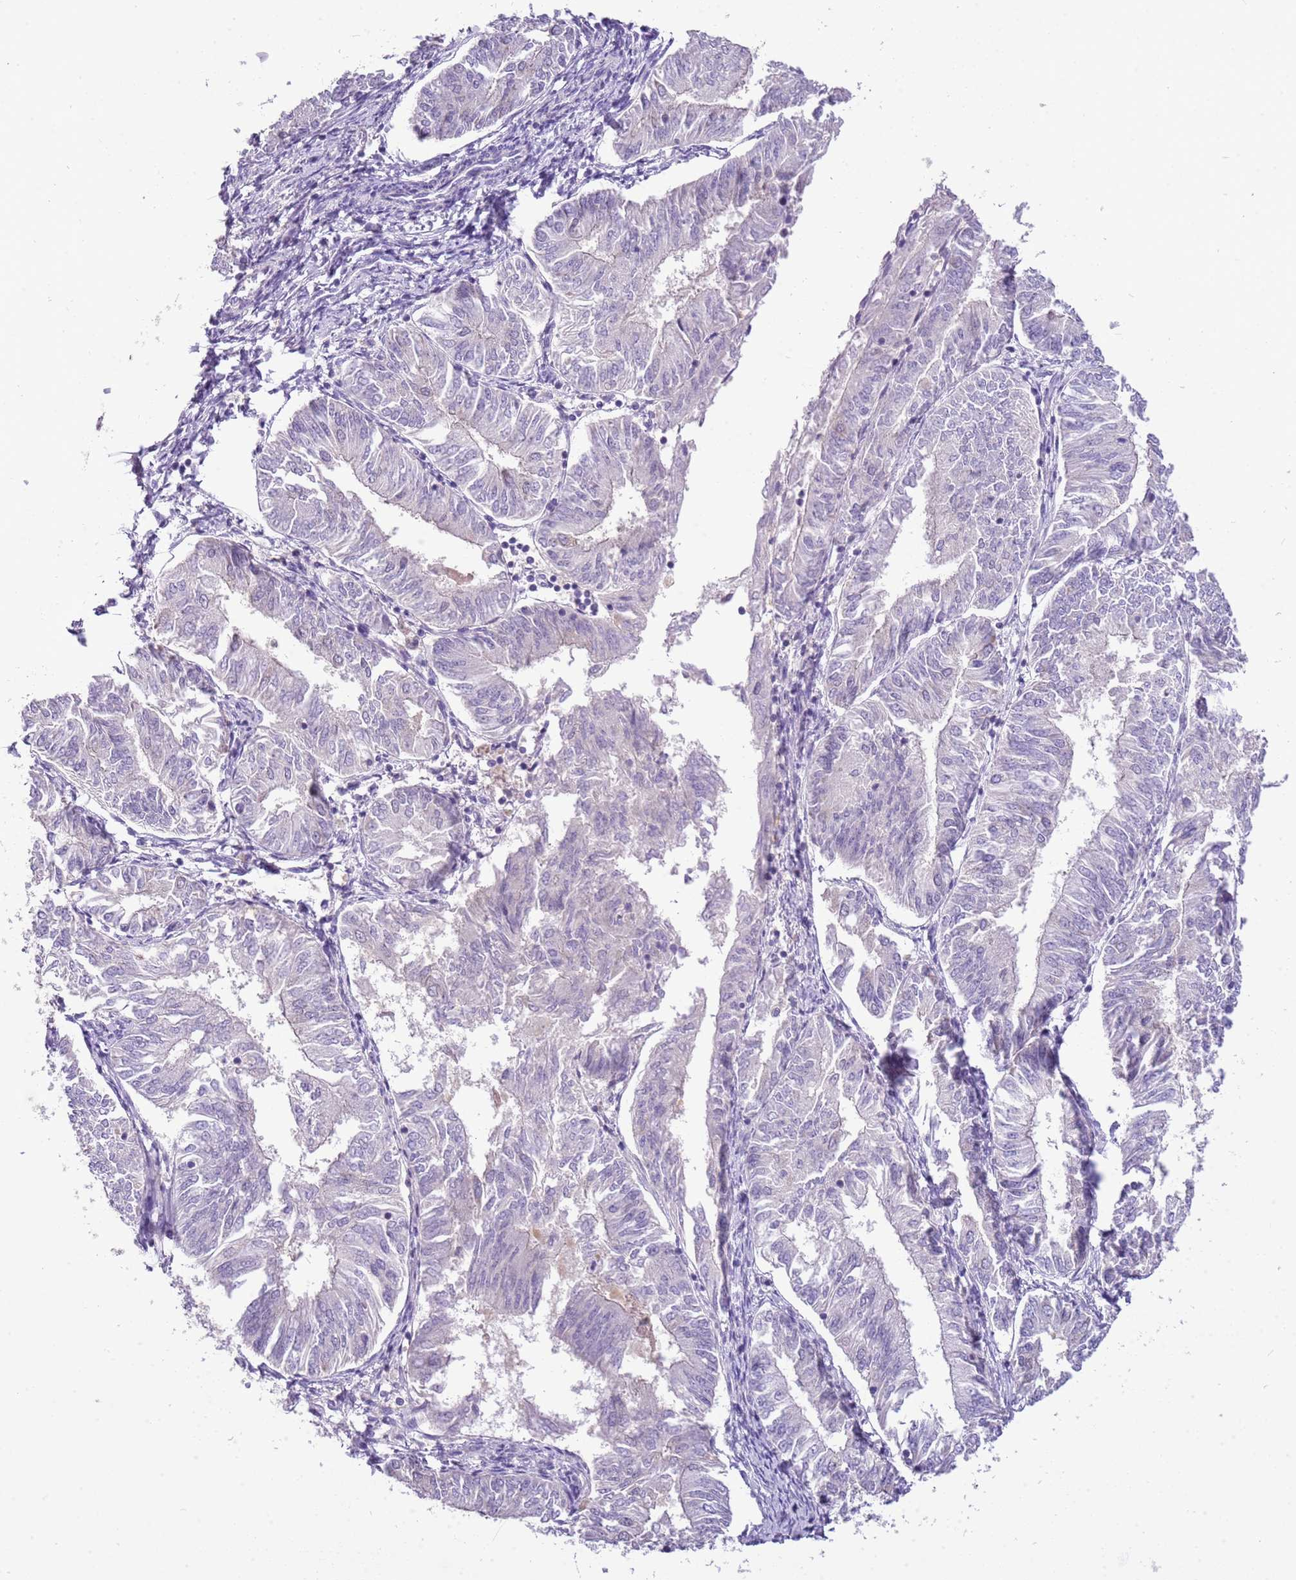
{"staining": {"intensity": "negative", "quantity": "none", "location": "none"}, "tissue": "endometrial cancer", "cell_type": "Tumor cells", "image_type": "cancer", "snomed": [{"axis": "morphology", "description": "Adenocarcinoma, NOS"}, {"axis": "topography", "description": "Endometrium"}], "caption": "This is an immunohistochemistry (IHC) photomicrograph of adenocarcinoma (endometrial). There is no expression in tumor cells.", "gene": "SCAMP5", "patient": {"sex": "female", "age": 58}}